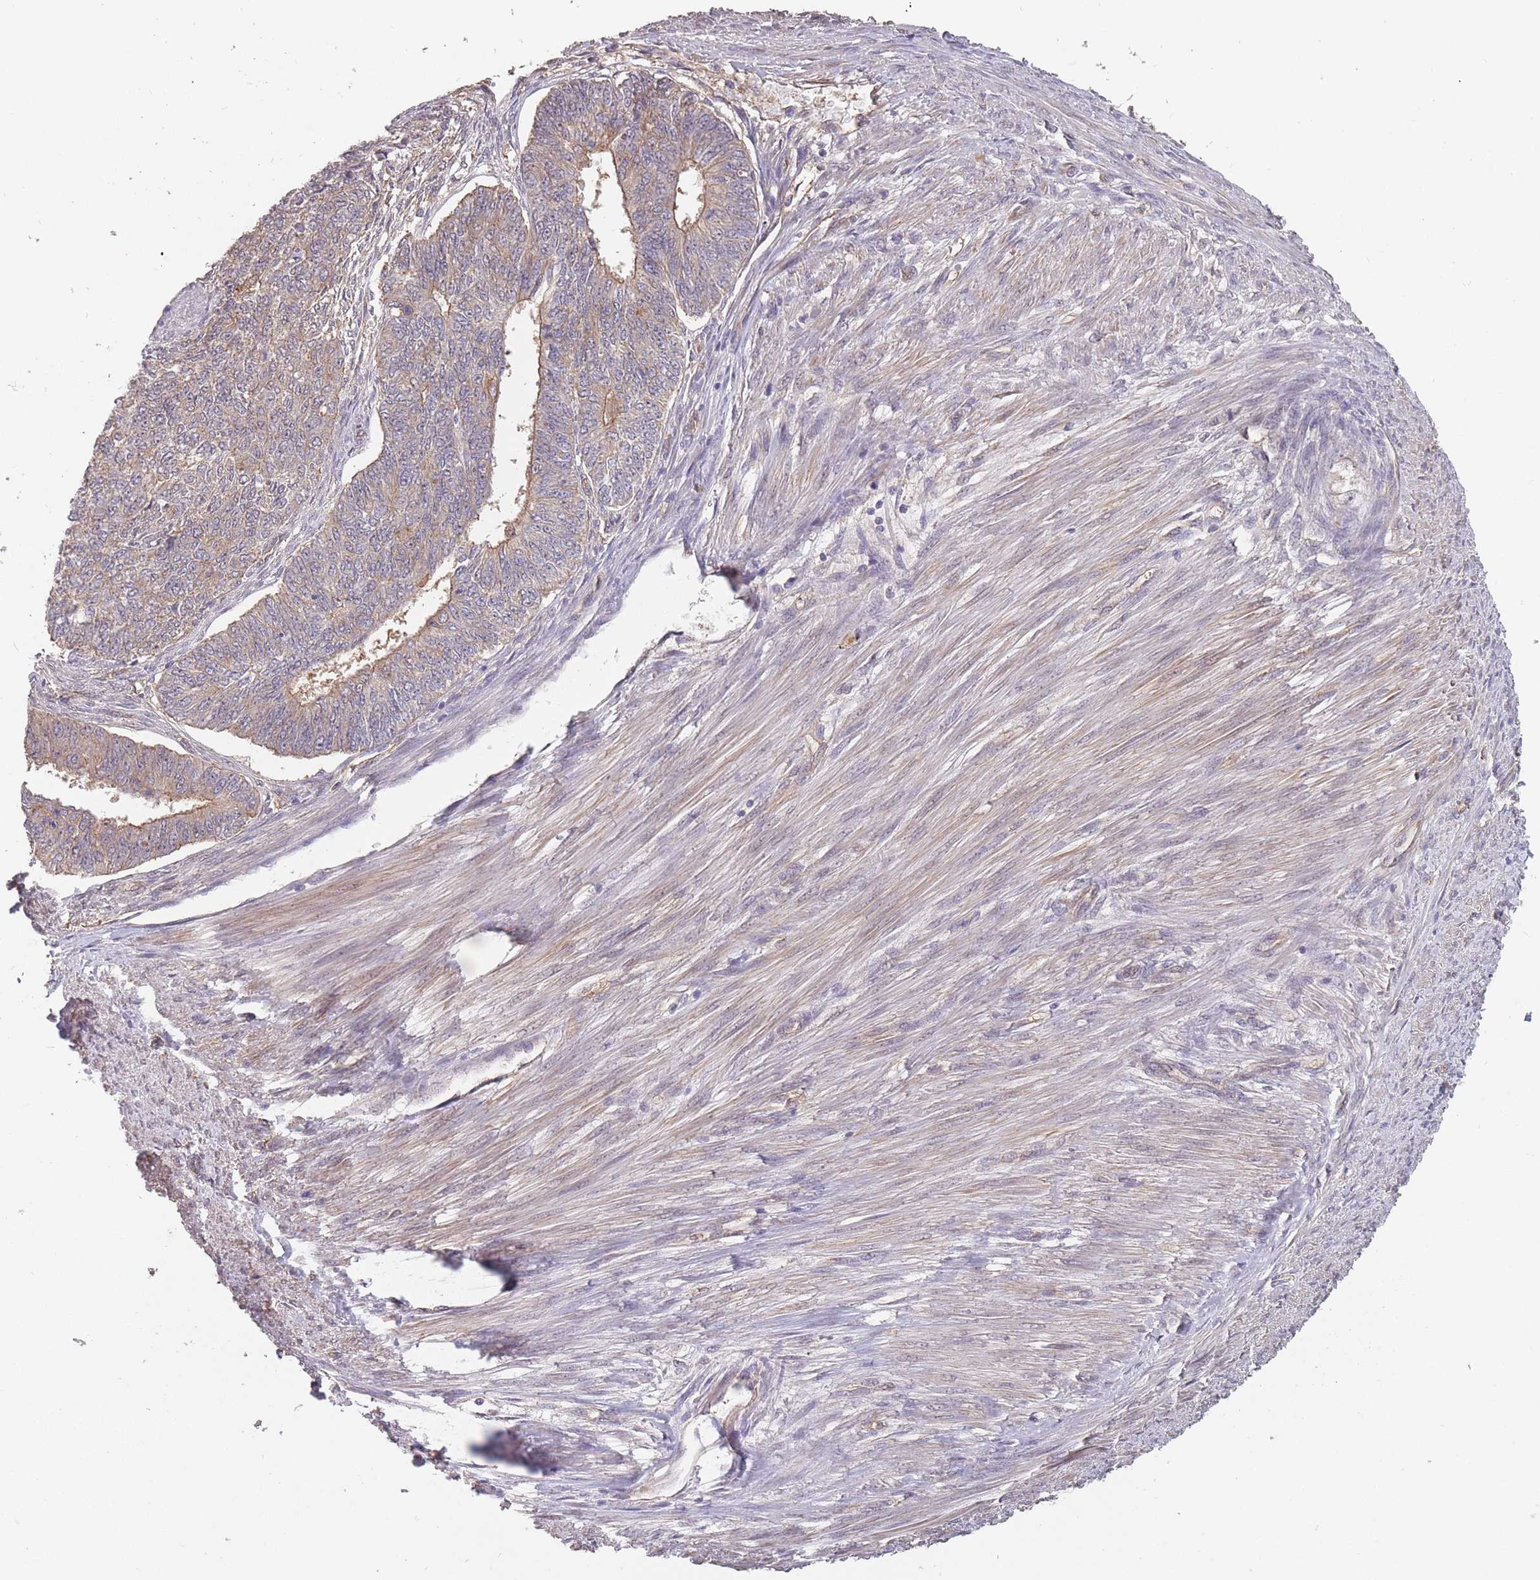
{"staining": {"intensity": "weak", "quantity": "25%-75%", "location": "cytoplasmic/membranous"}, "tissue": "endometrial cancer", "cell_type": "Tumor cells", "image_type": "cancer", "snomed": [{"axis": "morphology", "description": "Adenocarcinoma, NOS"}, {"axis": "topography", "description": "Endometrium"}], "caption": "Human endometrial cancer (adenocarcinoma) stained for a protein (brown) displays weak cytoplasmic/membranous positive expression in approximately 25%-75% of tumor cells.", "gene": "KIAA1755", "patient": {"sex": "female", "age": 32}}